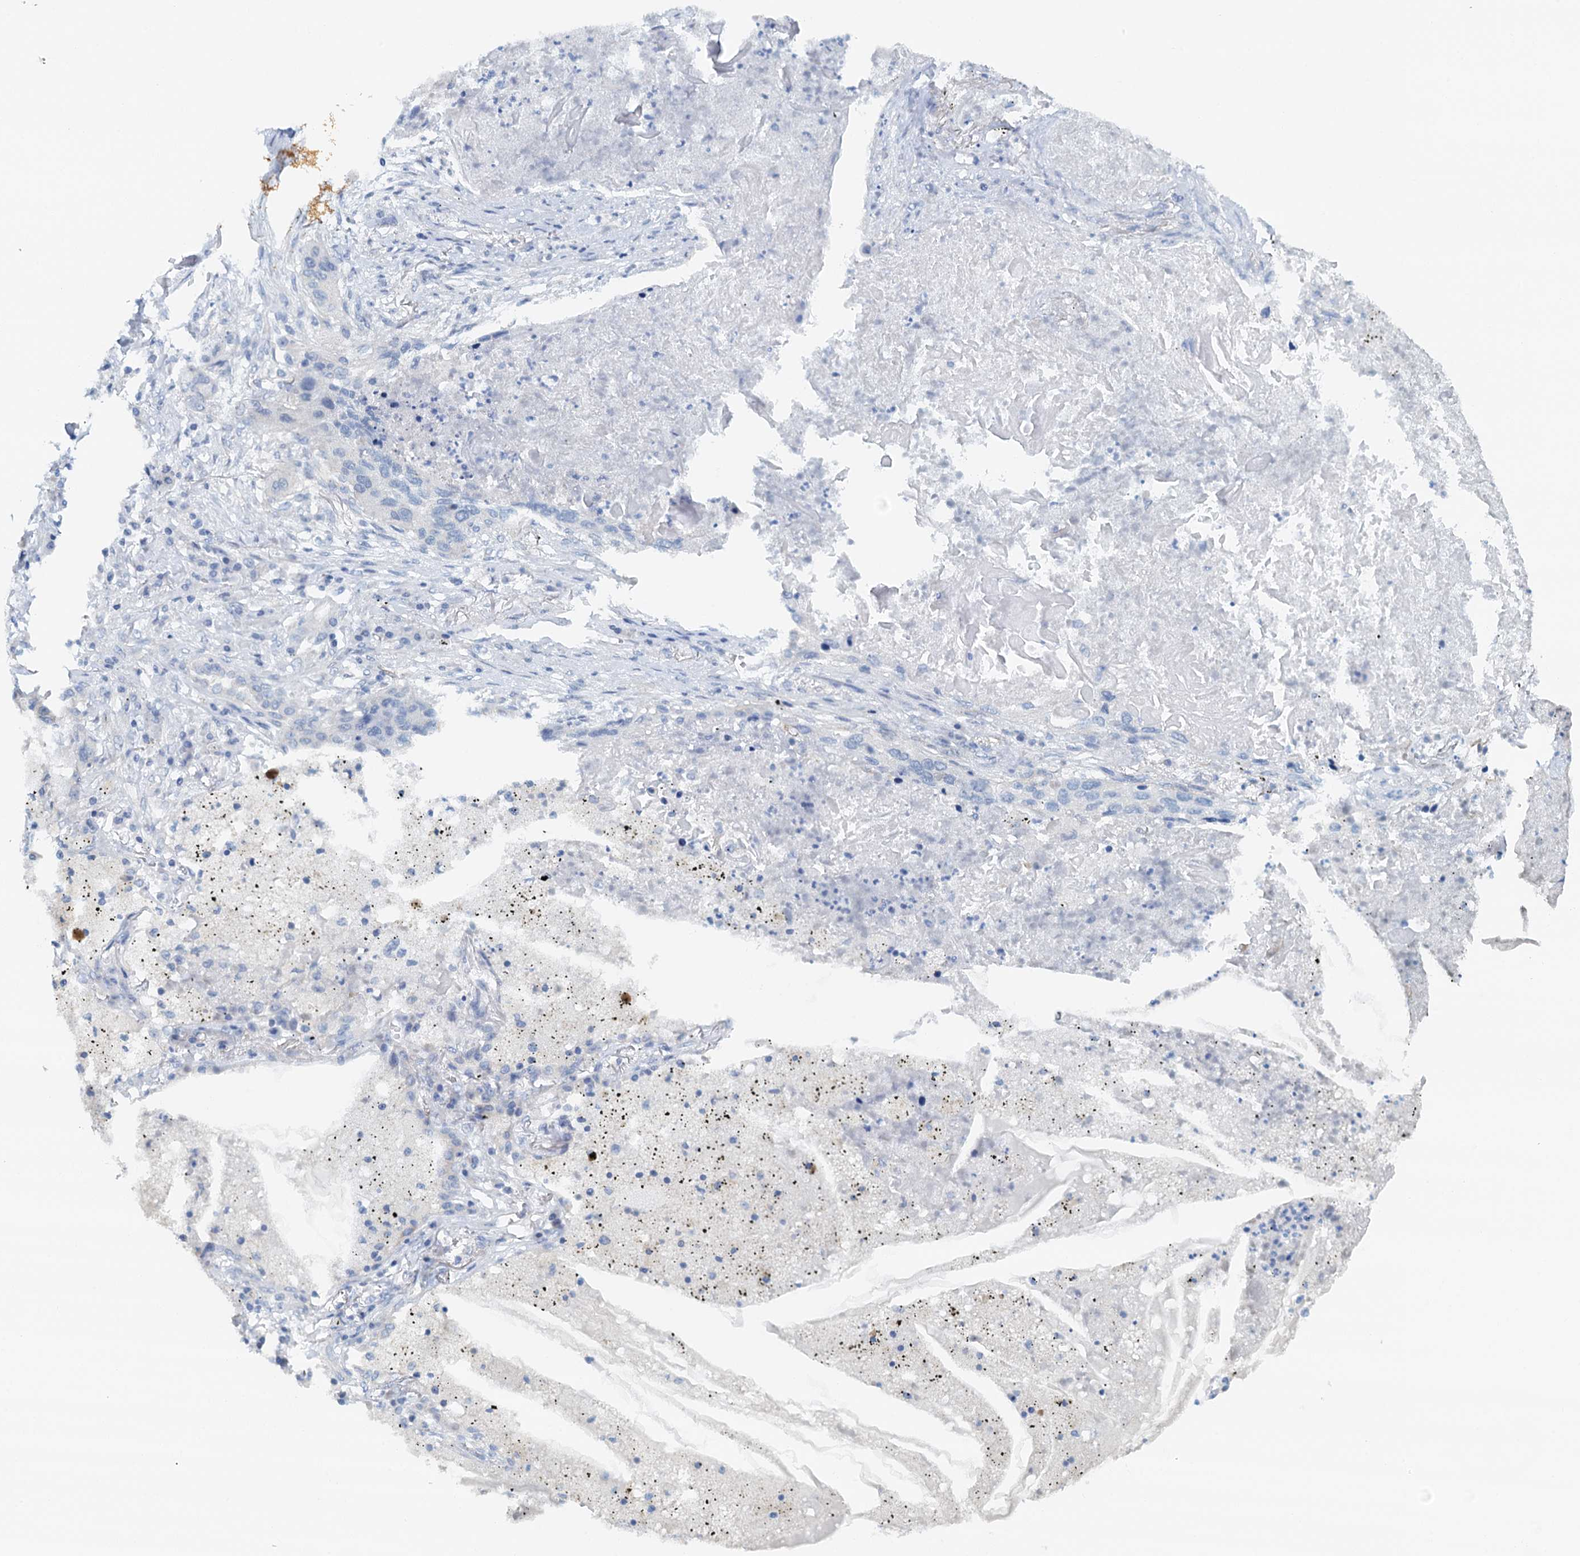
{"staining": {"intensity": "negative", "quantity": "none", "location": "none"}, "tissue": "lung cancer", "cell_type": "Tumor cells", "image_type": "cancer", "snomed": [{"axis": "morphology", "description": "Squamous cell carcinoma, NOS"}, {"axis": "topography", "description": "Lung"}], "caption": "The IHC histopathology image has no significant positivity in tumor cells of lung cancer tissue.", "gene": "DTD1", "patient": {"sex": "female", "age": 63}}